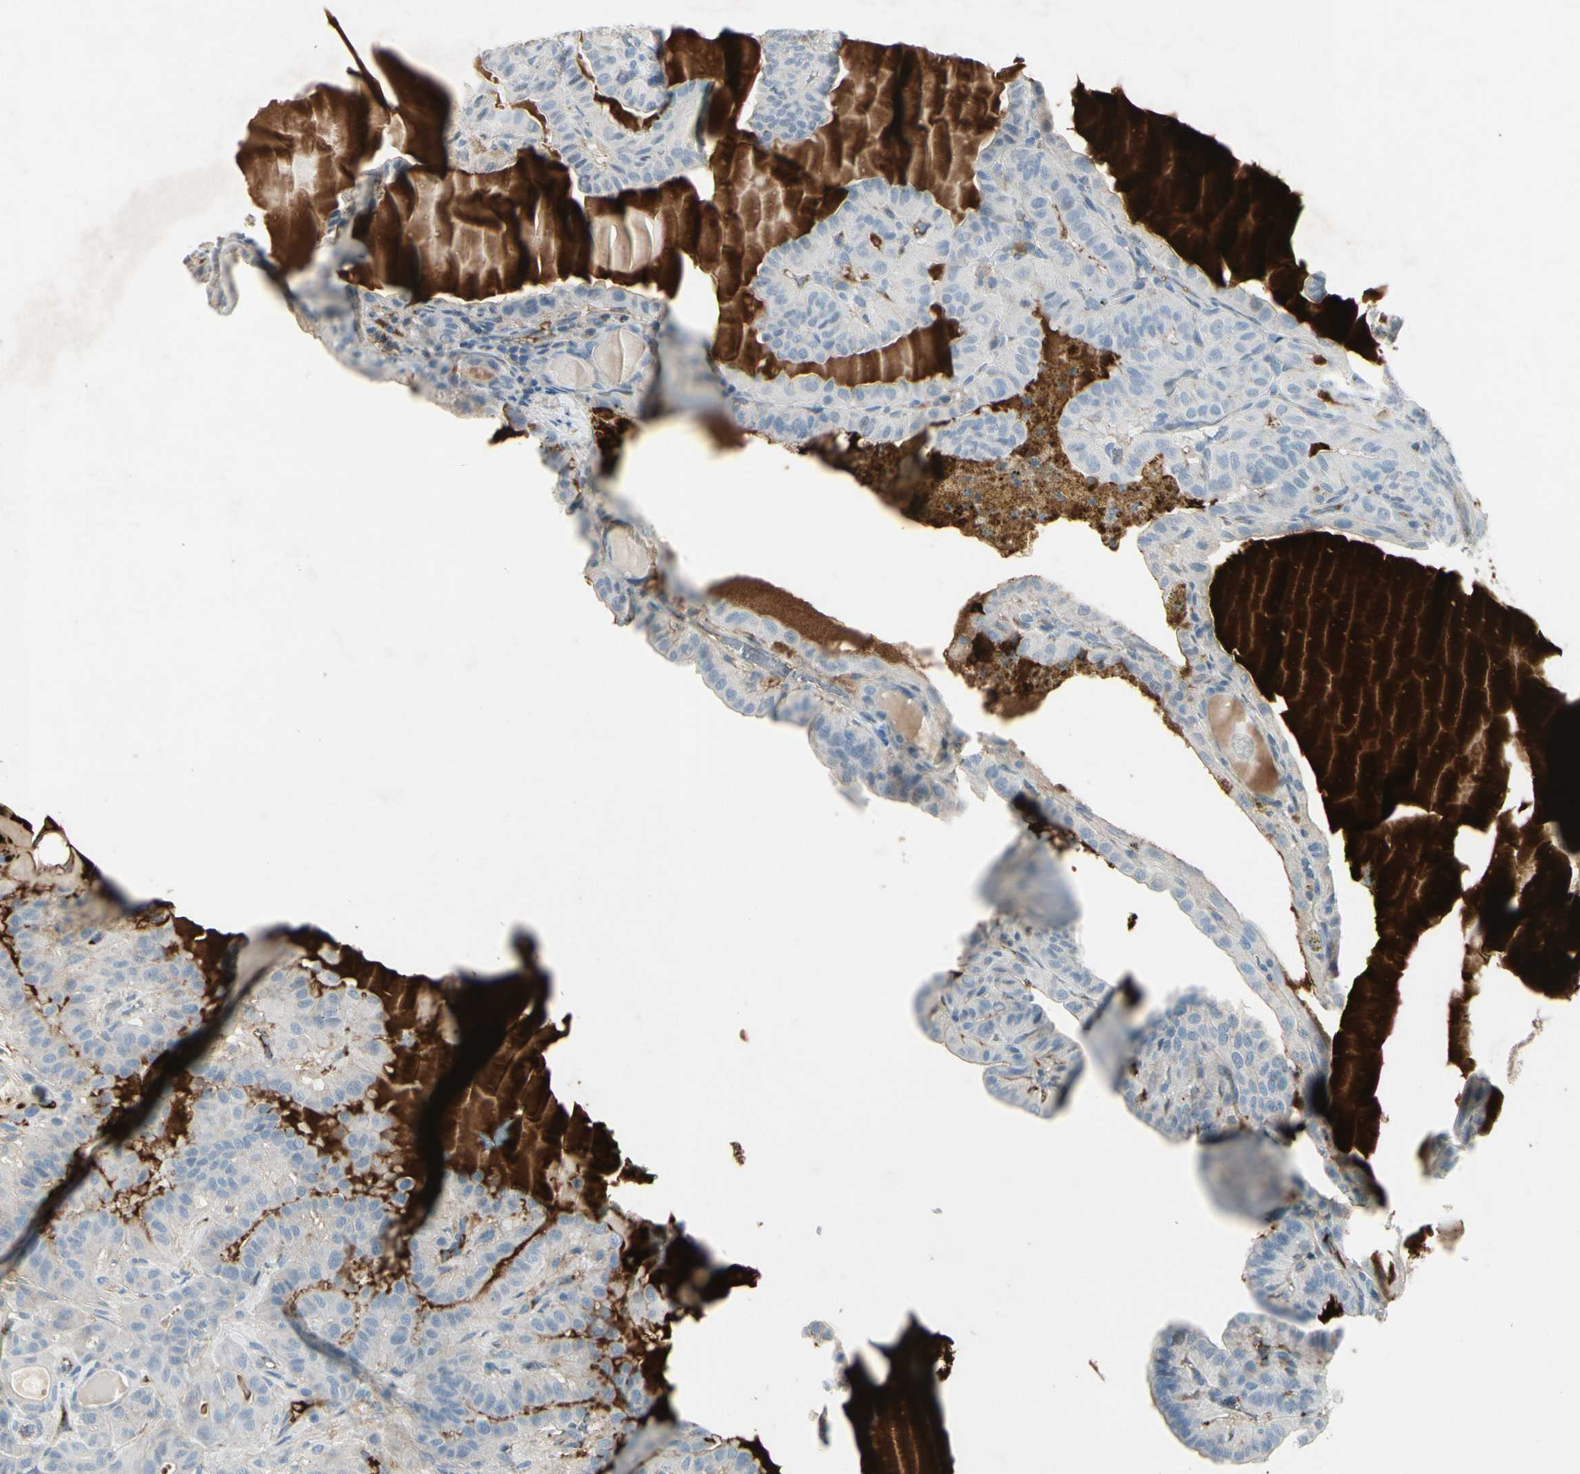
{"staining": {"intensity": "negative", "quantity": "none", "location": "none"}, "tissue": "thyroid cancer", "cell_type": "Tumor cells", "image_type": "cancer", "snomed": [{"axis": "morphology", "description": "Papillary adenocarcinoma, NOS"}, {"axis": "topography", "description": "Thyroid gland"}], "caption": "Thyroid papillary adenocarcinoma was stained to show a protein in brown. There is no significant staining in tumor cells.", "gene": "IGHM", "patient": {"sex": "male", "age": 77}}